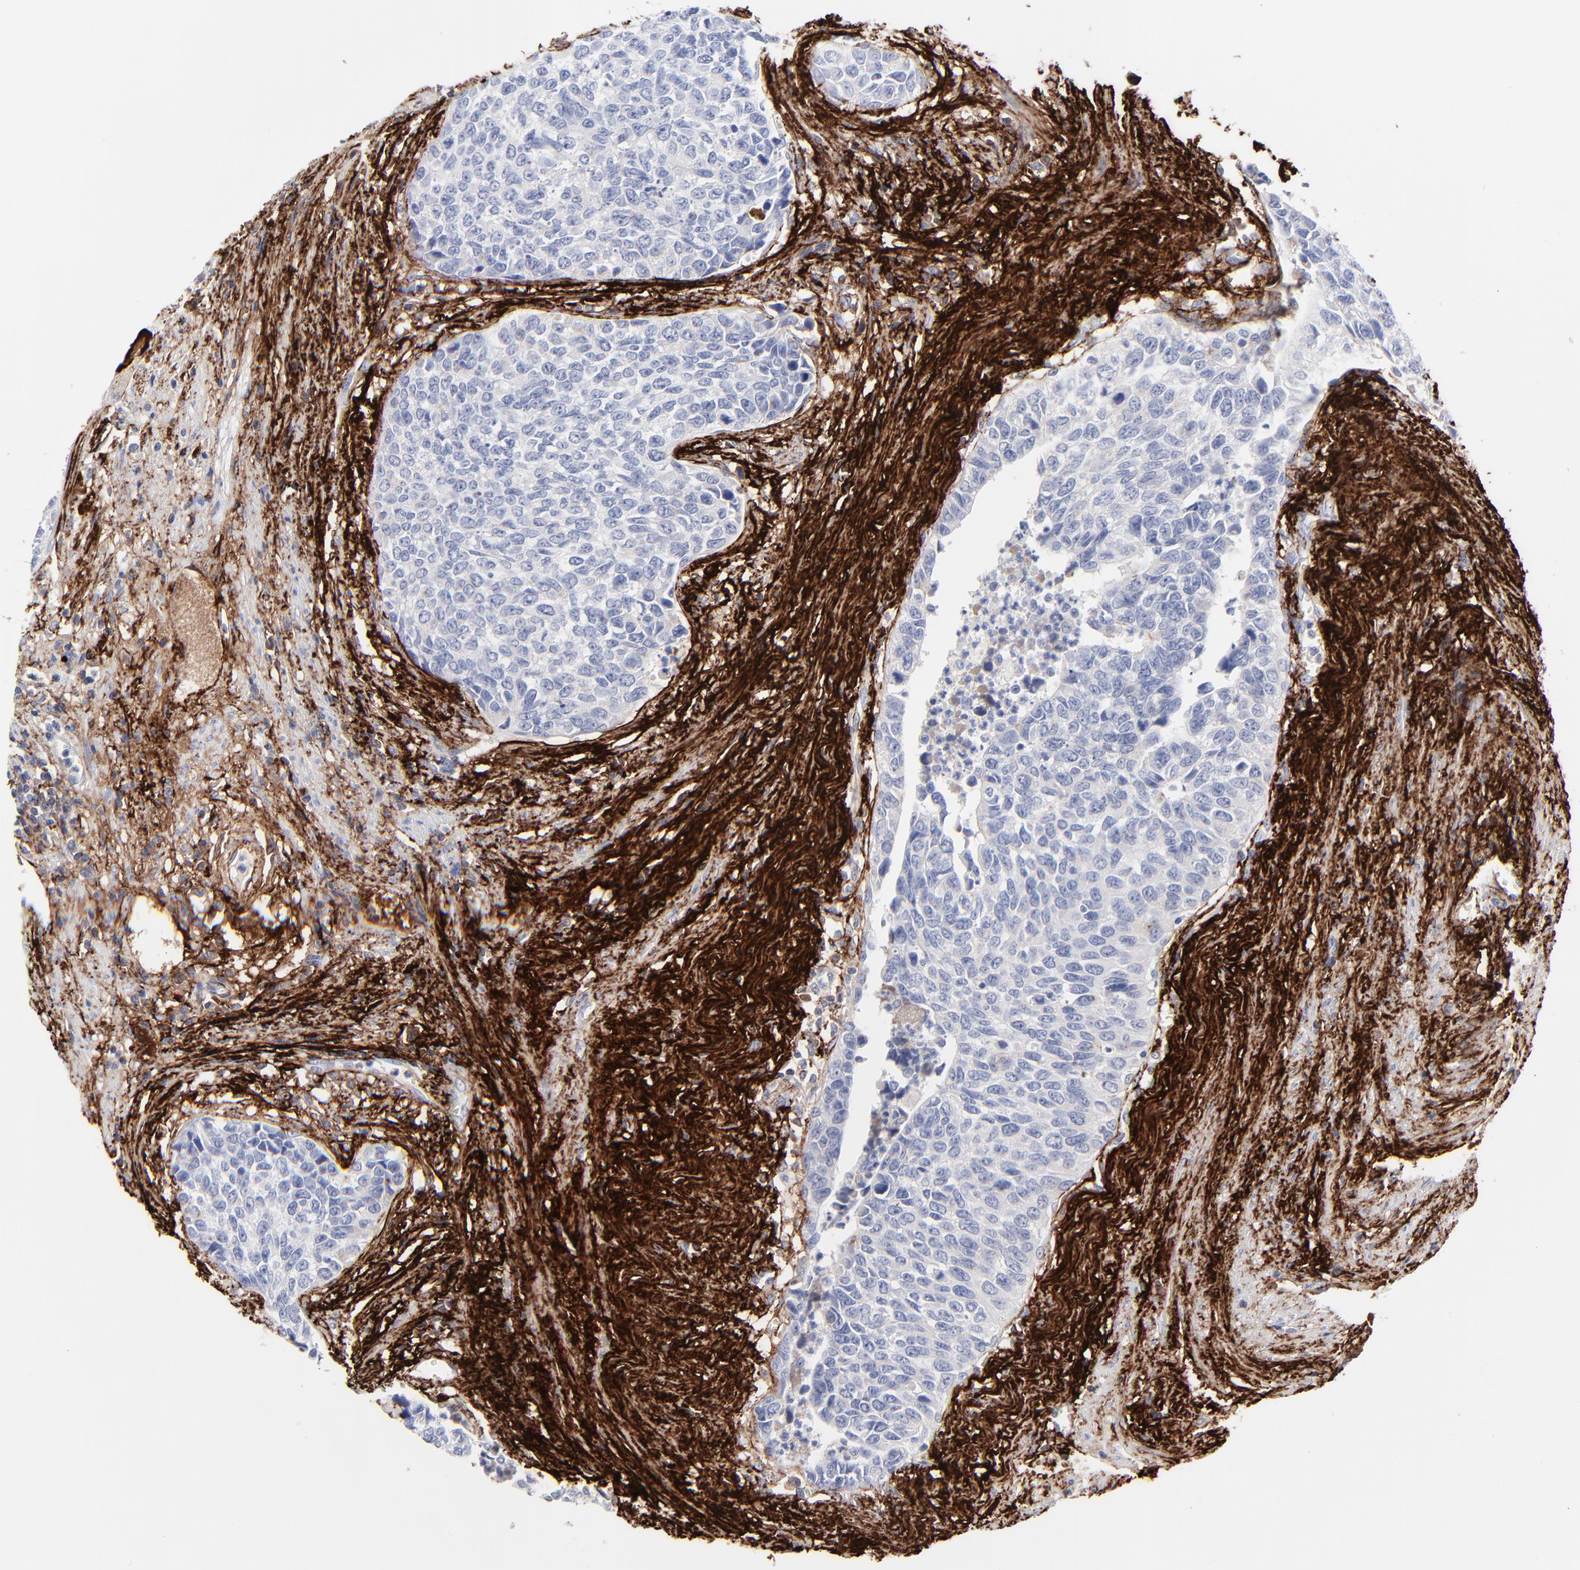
{"staining": {"intensity": "negative", "quantity": "none", "location": "none"}, "tissue": "urothelial cancer", "cell_type": "Tumor cells", "image_type": "cancer", "snomed": [{"axis": "morphology", "description": "Urothelial carcinoma, High grade"}, {"axis": "topography", "description": "Urinary bladder"}], "caption": "Human urothelial cancer stained for a protein using IHC shows no staining in tumor cells.", "gene": "FBLN2", "patient": {"sex": "male", "age": 81}}